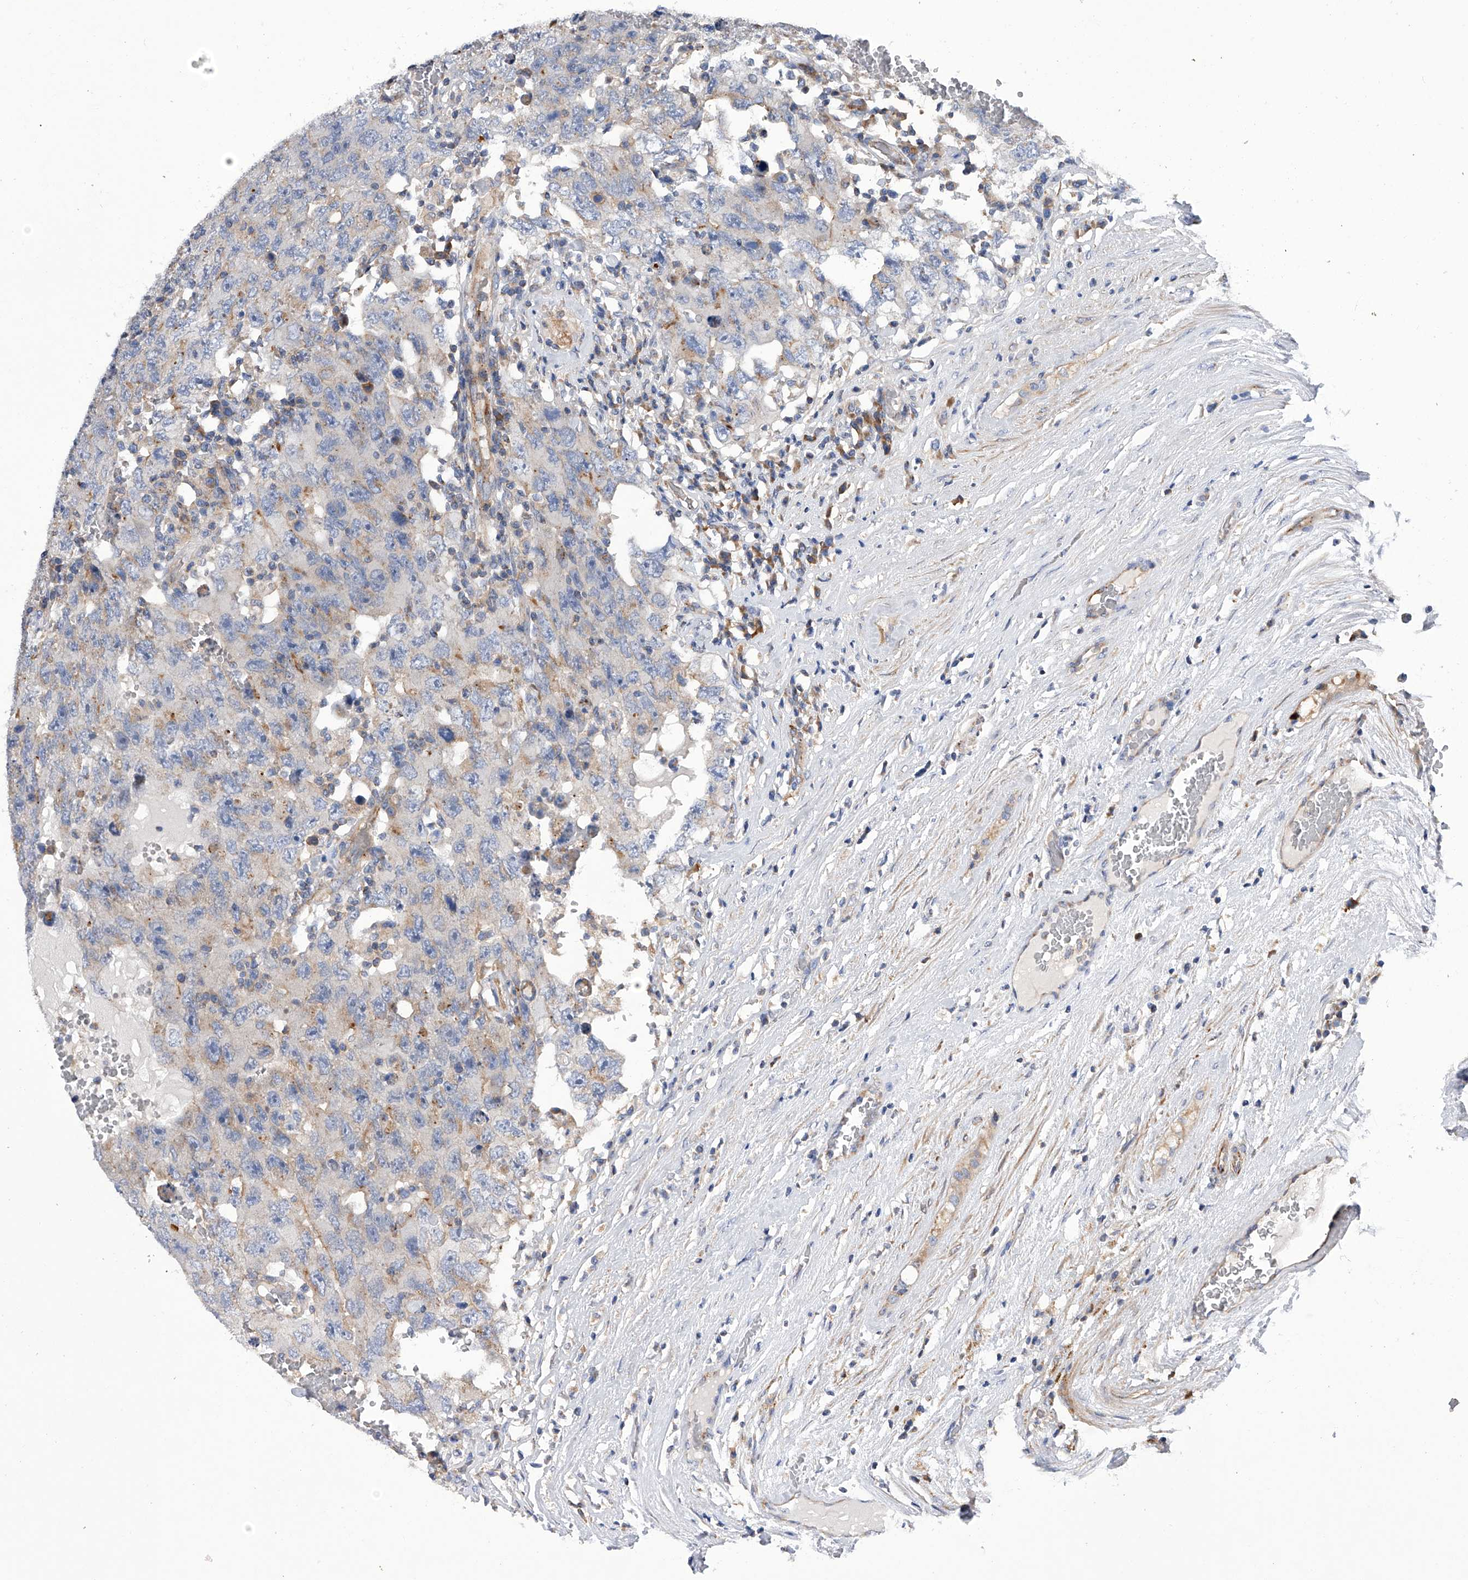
{"staining": {"intensity": "weak", "quantity": "25%-75%", "location": "cytoplasmic/membranous"}, "tissue": "testis cancer", "cell_type": "Tumor cells", "image_type": "cancer", "snomed": [{"axis": "morphology", "description": "Carcinoma, Embryonal, NOS"}, {"axis": "topography", "description": "Testis"}], "caption": "Tumor cells show low levels of weak cytoplasmic/membranous positivity in about 25%-75% of cells in testis cancer (embryonal carcinoma).", "gene": "MLYCD", "patient": {"sex": "male", "age": 26}}